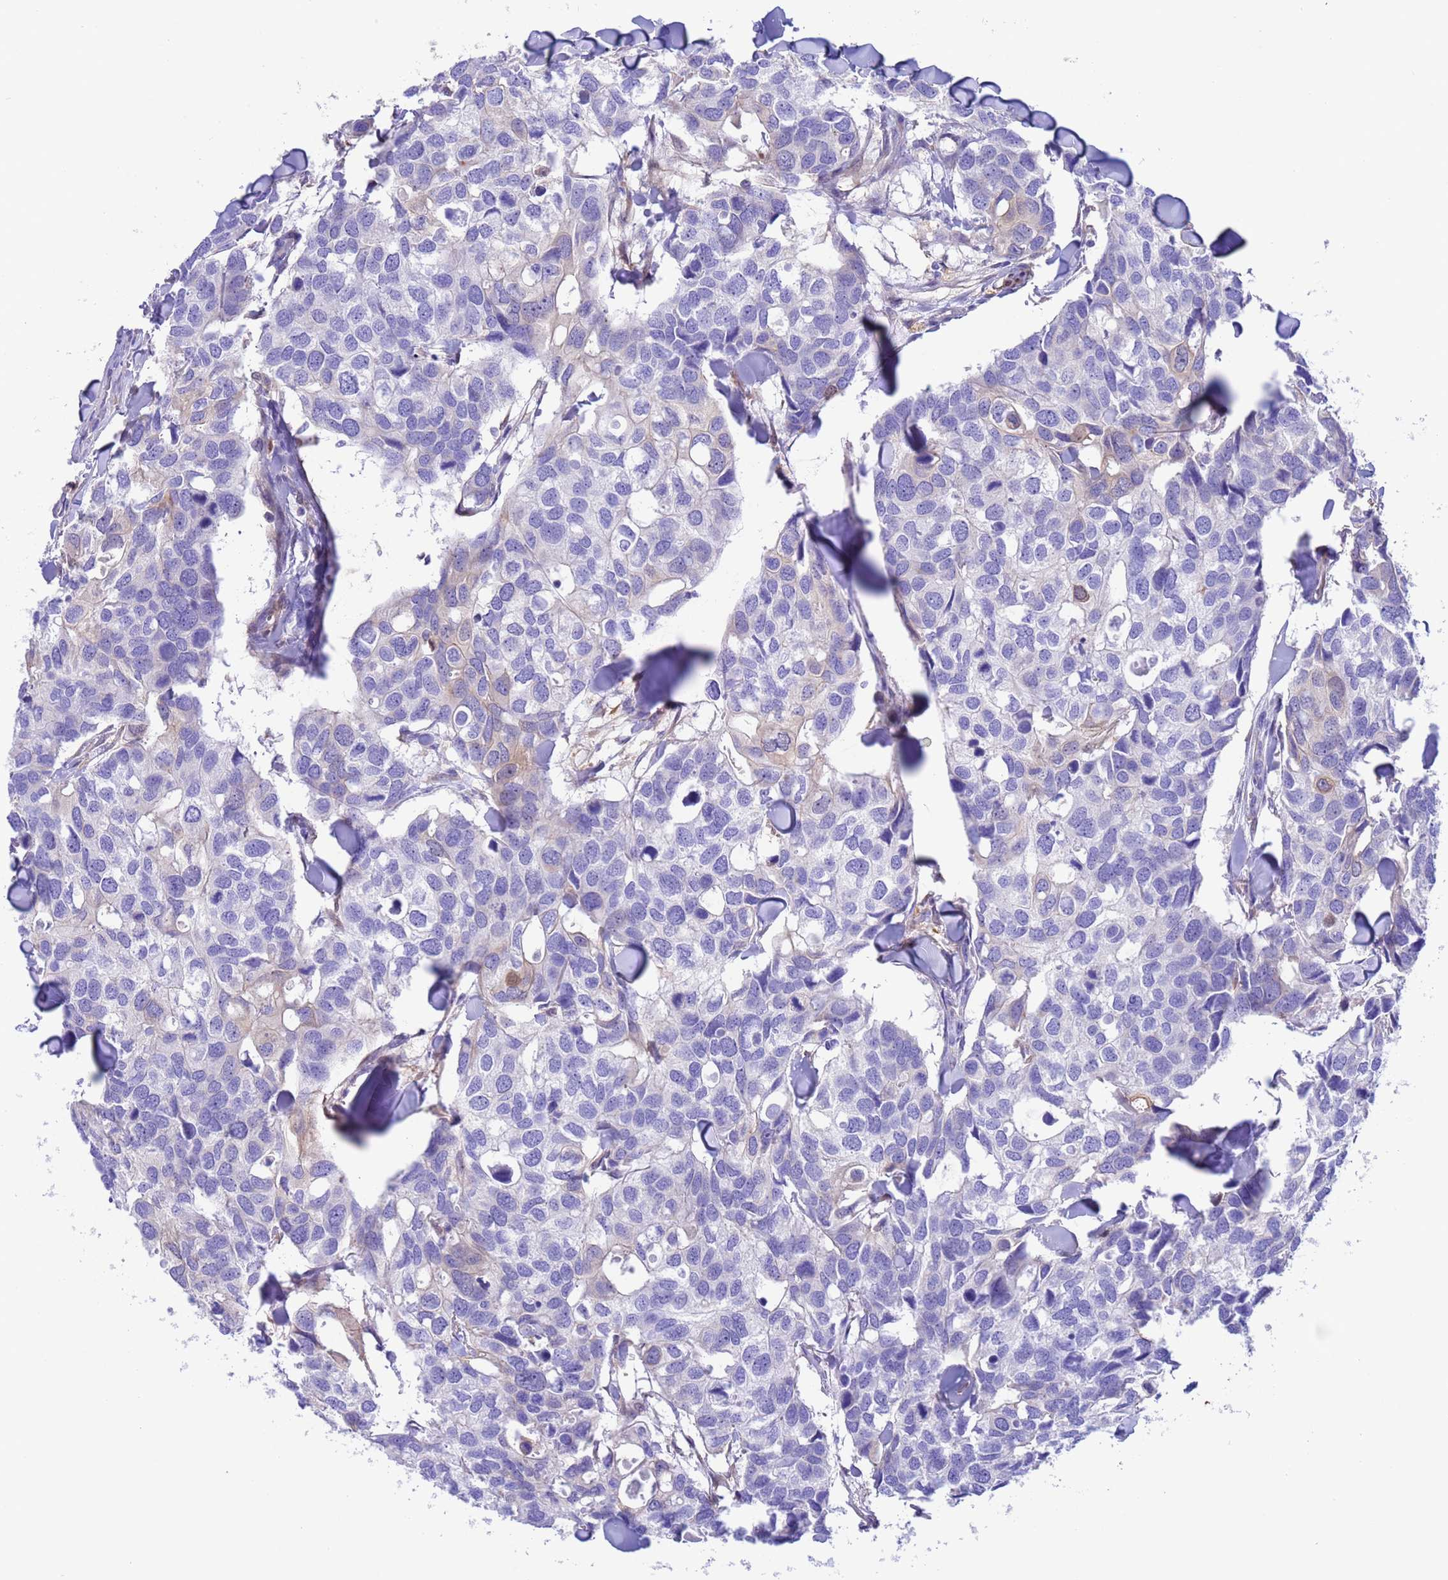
{"staining": {"intensity": "negative", "quantity": "none", "location": "none"}, "tissue": "breast cancer", "cell_type": "Tumor cells", "image_type": "cancer", "snomed": [{"axis": "morphology", "description": "Duct carcinoma"}, {"axis": "topography", "description": "Breast"}], "caption": "Tumor cells are negative for brown protein staining in breast cancer (intraductal carcinoma).", "gene": "C6orf47", "patient": {"sex": "female", "age": 83}}